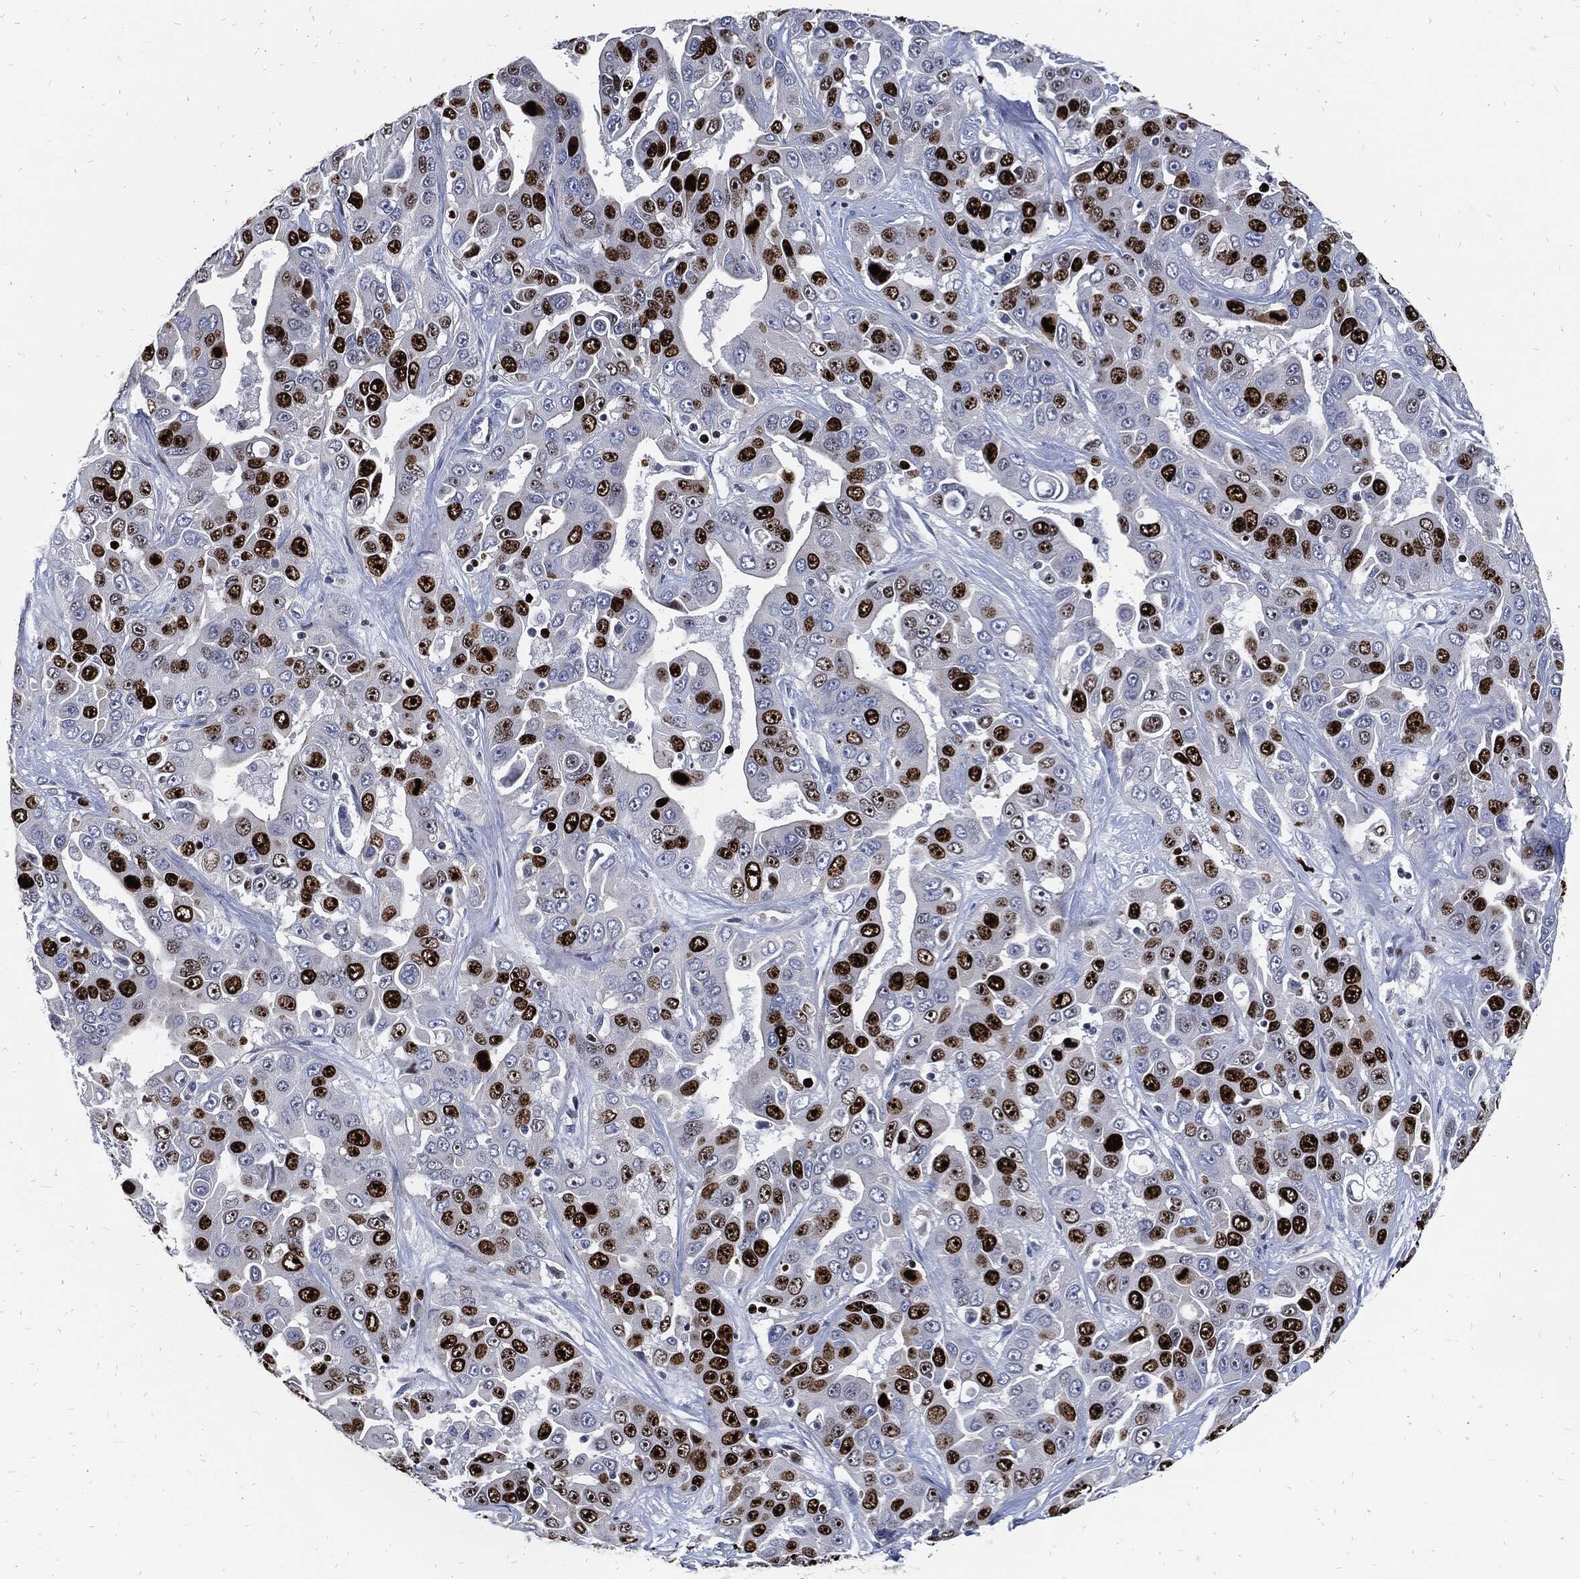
{"staining": {"intensity": "strong", "quantity": "25%-75%", "location": "nuclear"}, "tissue": "liver cancer", "cell_type": "Tumor cells", "image_type": "cancer", "snomed": [{"axis": "morphology", "description": "Cholangiocarcinoma"}, {"axis": "topography", "description": "Liver"}], "caption": "A high-resolution histopathology image shows immunohistochemistry (IHC) staining of cholangiocarcinoma (liver), which shows strong nuclear staining in approximately 25%-75% of tumor cells.", "gene": "MKI67", "patient": {"sex": "female", "age": 52}}